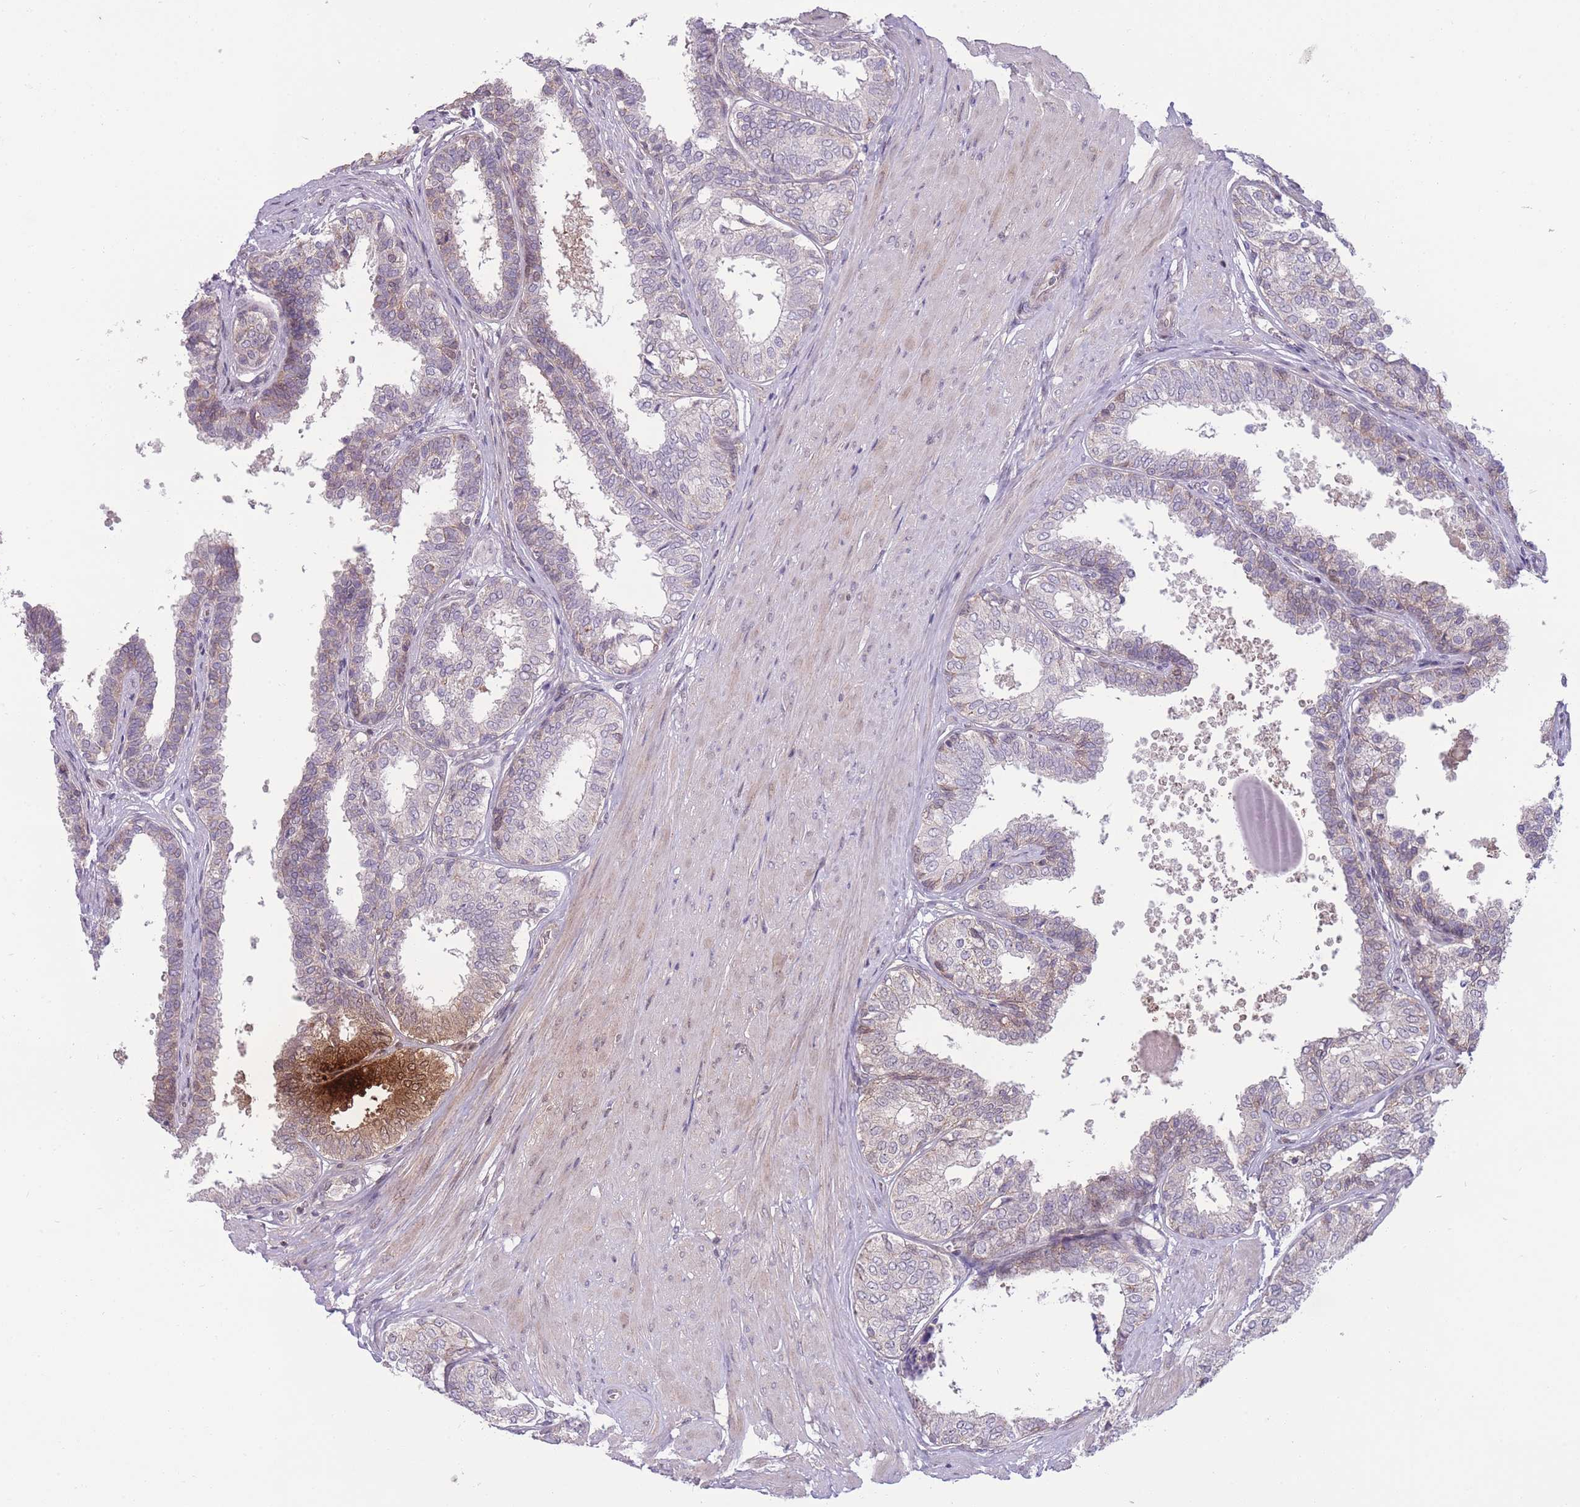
{"staining": {"intensity": "moderate", "quantity": "<25%", "location": "cytoplasmic/membranous"}, "tissue": "prostate", "cell_type": "Glandular cells", "image_type": "normal", "snomed": [{"axis": "morphology", "description": "Normal tissue, NOS"}, {"axis": "topography", "description": "Prostate"}], "caption": "Prostate stained for a protein (brown) shows moderate cytoplasmic/membranous positive expression in approximately <25% of glandular cells.", "gene": "RIC8A", "patient": {"sex": "male", "age": 48}}